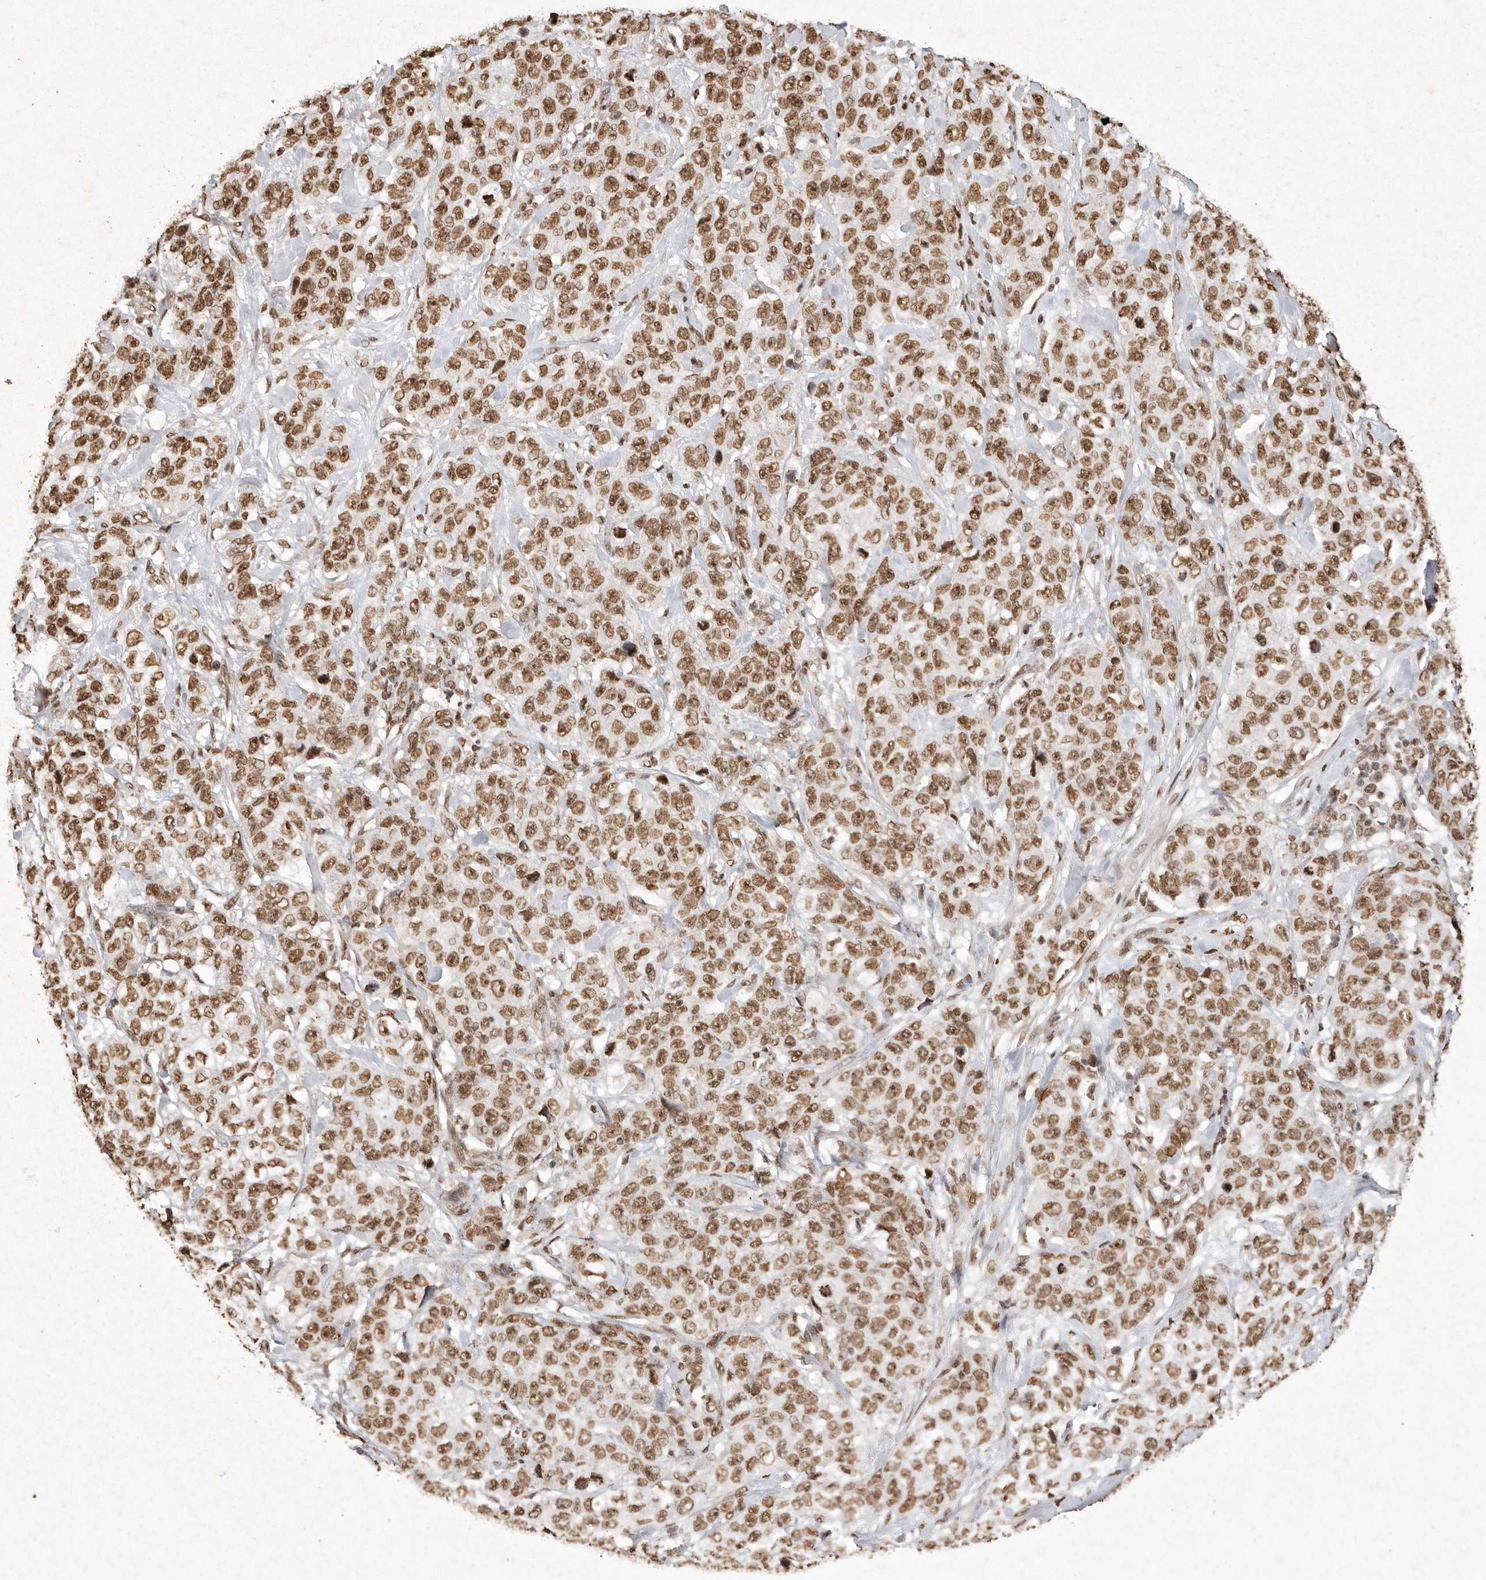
{"staining": {"intensity": "moderate", "quantity": ">75%", "location": "nuclear"}, "tissue": "stomach cancer", "cell_type": "Tumor cells", "image_type": "cancer", "snomed": [{"axis": "morphology", "description": "Adenocarcinoma, NOS"}, {"axis": "topography", "description": "Stomach"}], "caption": "The image demonstrates immunohistochemical staining of stomach cancer (adenocarcinoma). There is moderate nuclear staining is seen in about >75% of tumor cells.", "gene": "NKX3-2", "patient": {"sex": "male", "age": 48}}